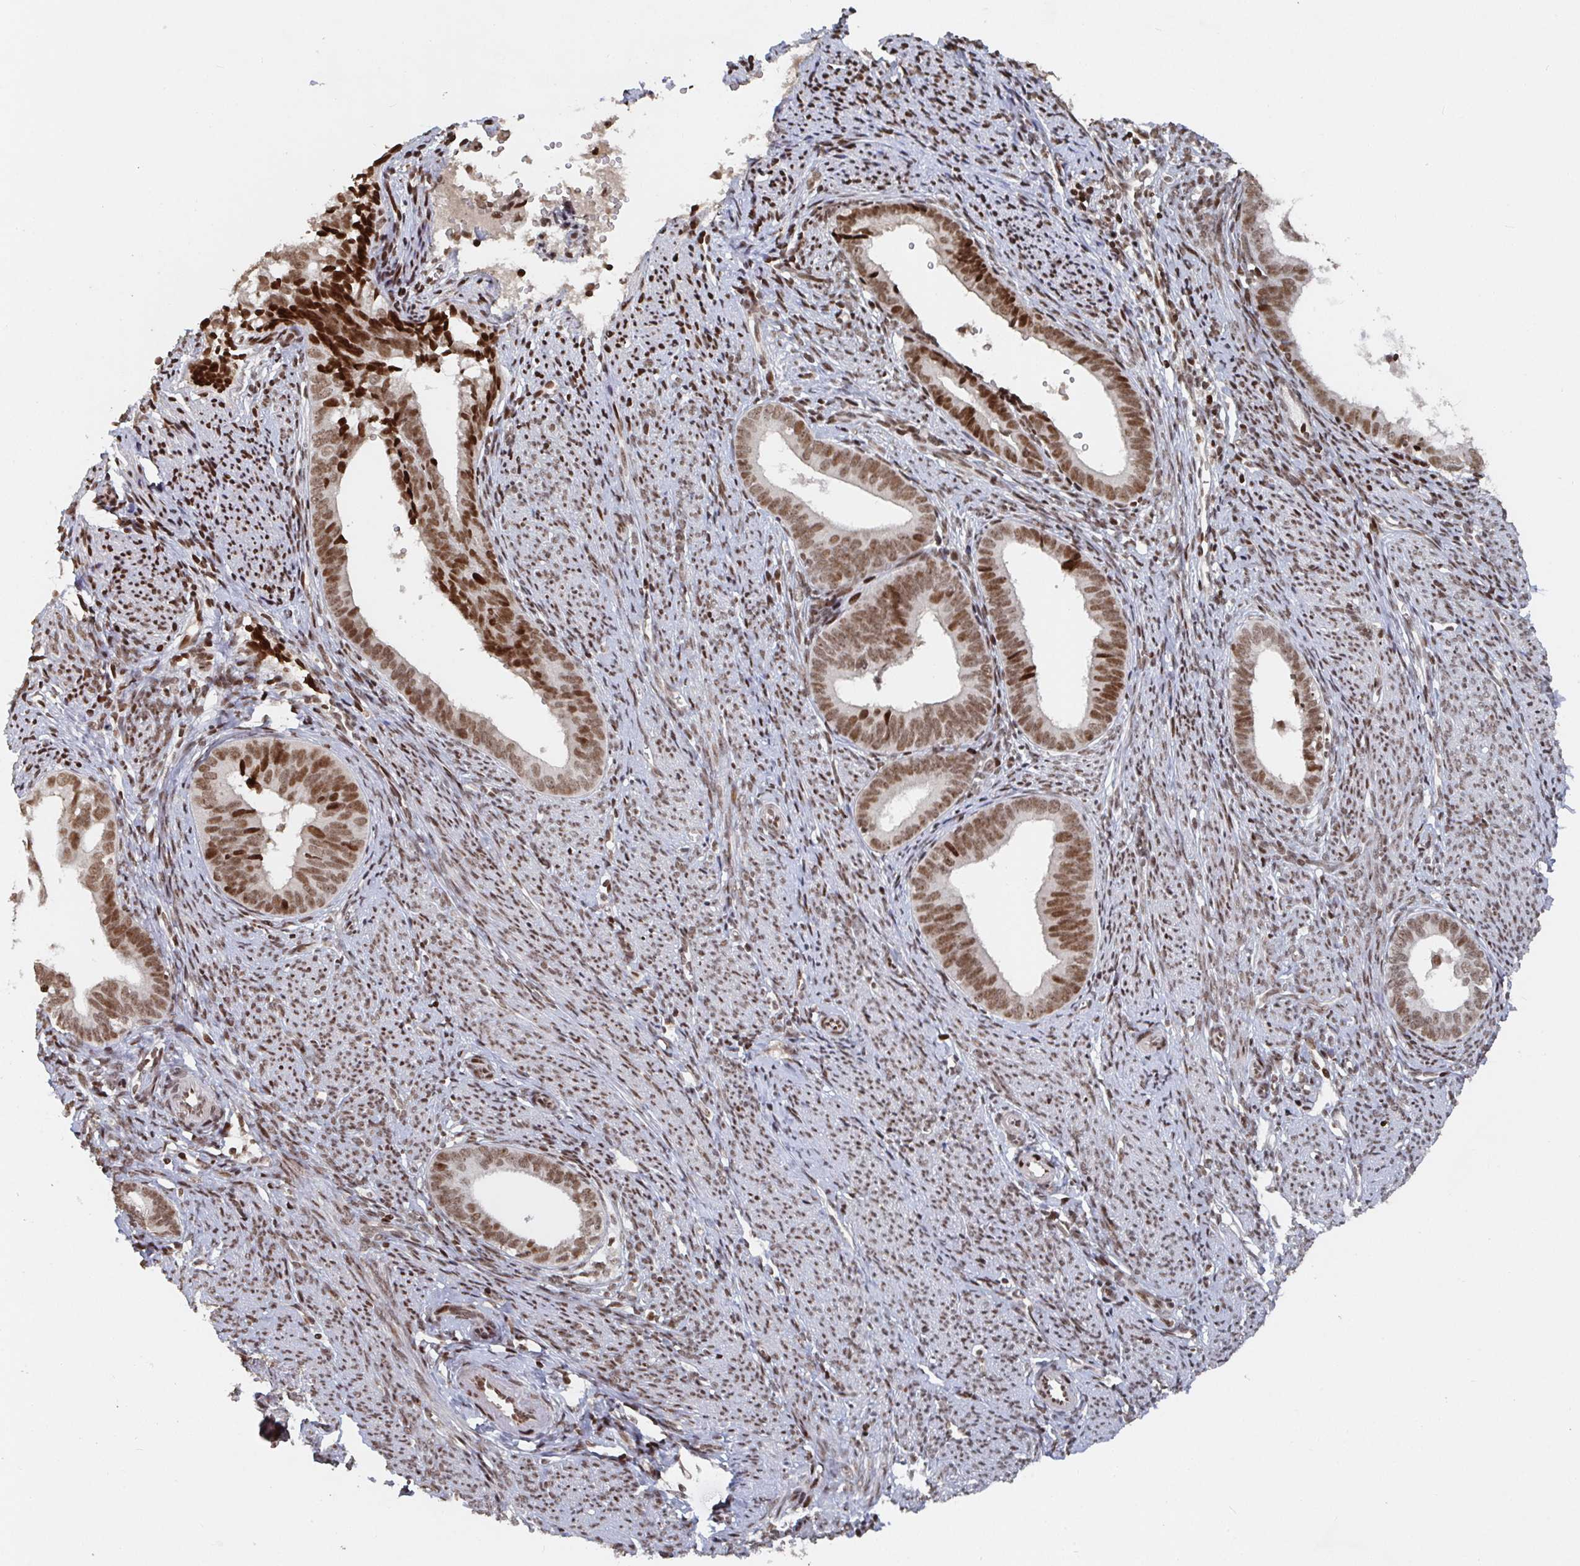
{"staining": {"intensity": "moderate", "quantity": ">75%", "location": "nuclear"}, "tissue": "endometrial cancer", "cell_type": "Tumor cells", "image_type": "cancer", "snomed": [{"axis": "morphology", "description": "Adenocarcinoma, NOS"}, {"axis": "topography", "description": "Endometrium"}], "caption": "Immunohistochemistry (DAB (3,3'-diaminobenzidine)) staining of human endometrial adenocarcinoma shows moderate nuclear protein expression in about >75% of tumor cells. (DAB (3,3'-diaminobenzidine) = brown stain, brightfield microscopy at high magnification).", "gene": "ZDHHC12", "patient": {"sex": "female", "age": 75}}